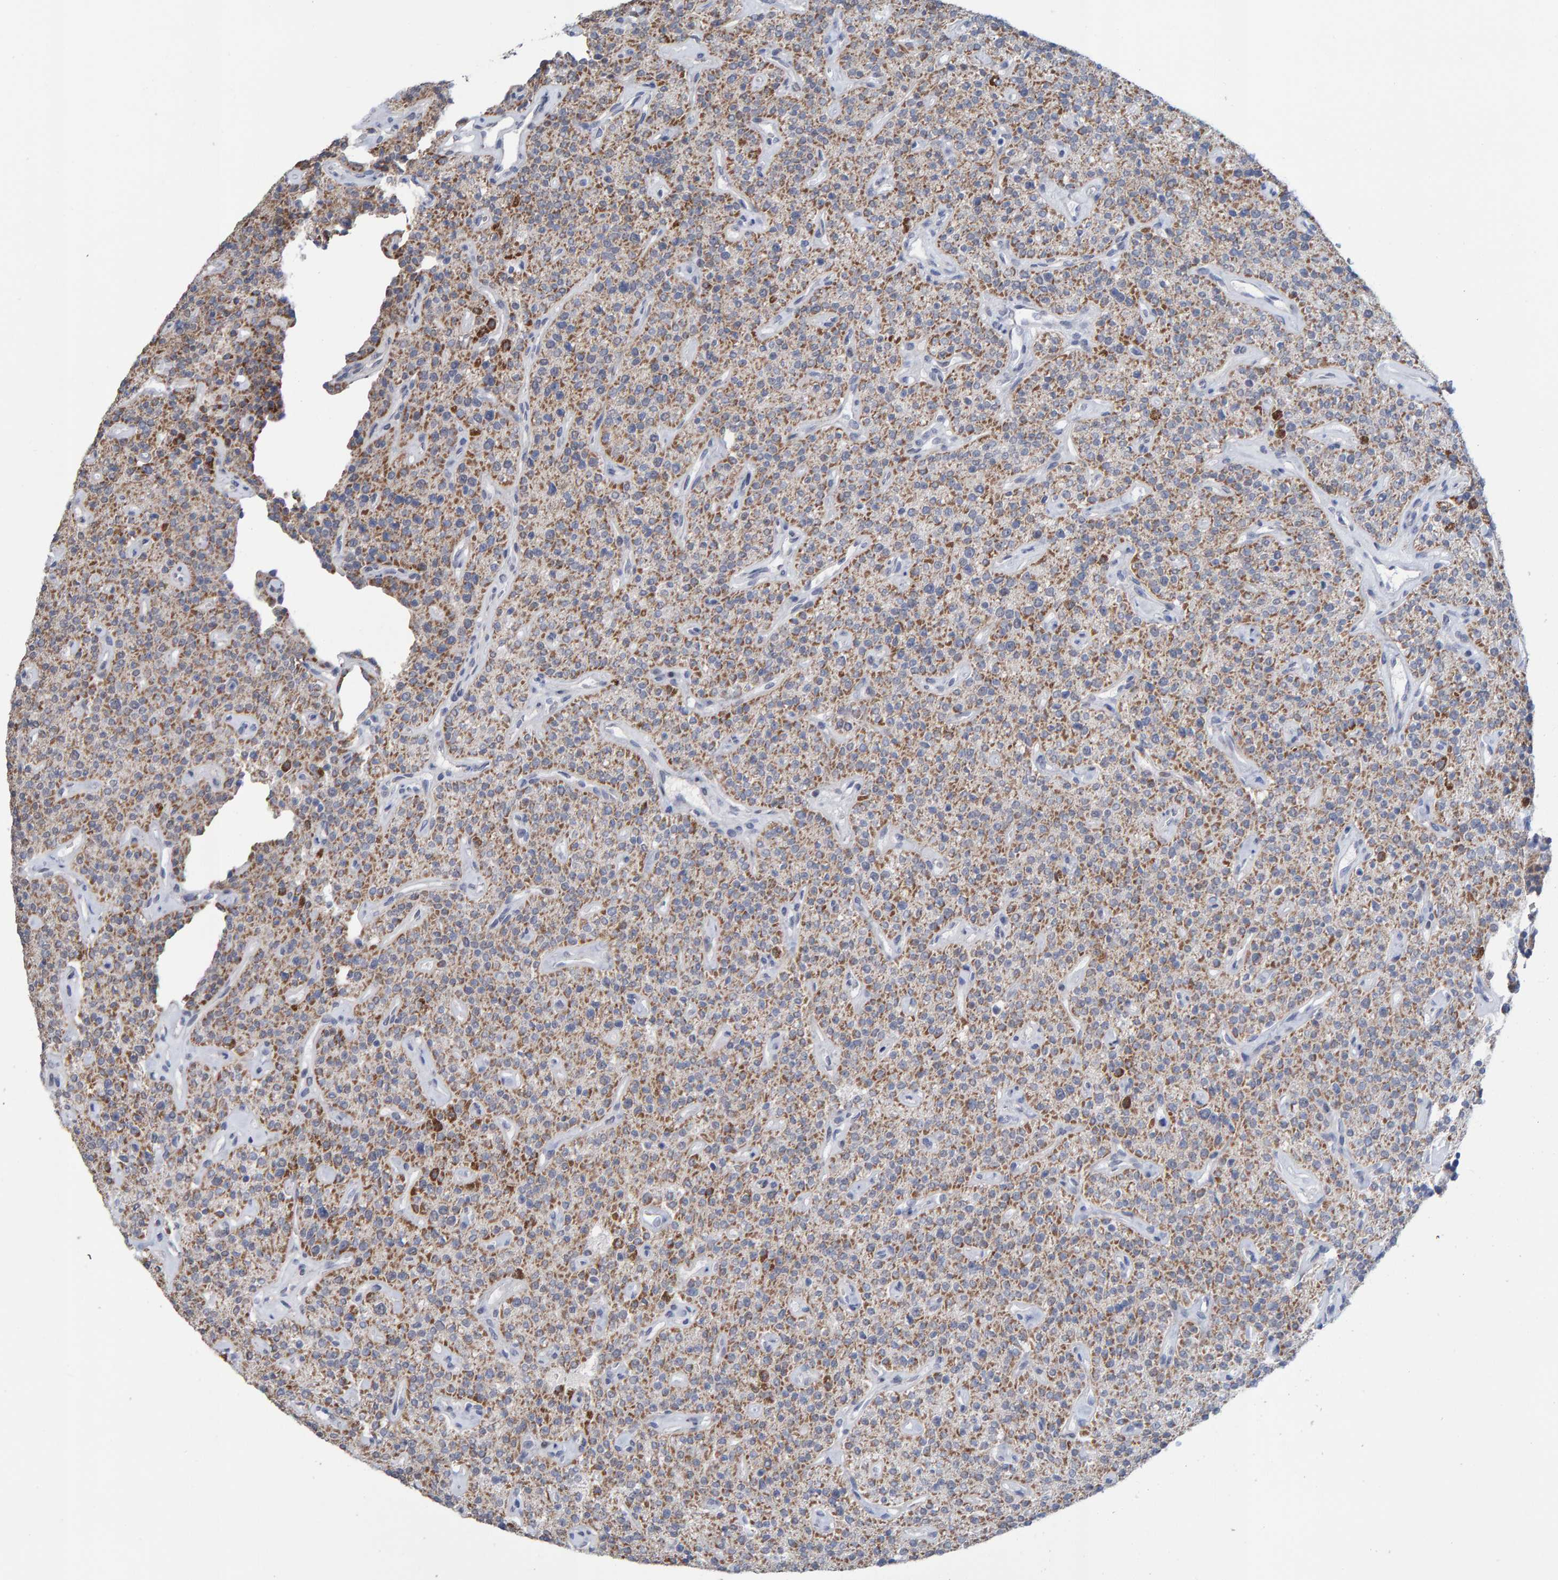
{"staining": {"intensity": "moderate", "quantity": ">75%", "location": "cytoplasmic/membranous"}, "tissue": "parathyroid gland", "cell_type": "Glandular cells", "image_type": "normal", "snomed": [{"axis": "morphology", "description": "Normal tissue, NOS"}, {"axis": "topography", "description": "Parathyroid gland"}], "caption": "Moderate cytoplasmic/membranous positivity for a protein is appreciated in approximately >75% of glandular cells of unremarkable parathyroid gland using immunohistochemistry (IHC).", "gene": "USP43", "patient": {"sex": "male", "age": 46}}